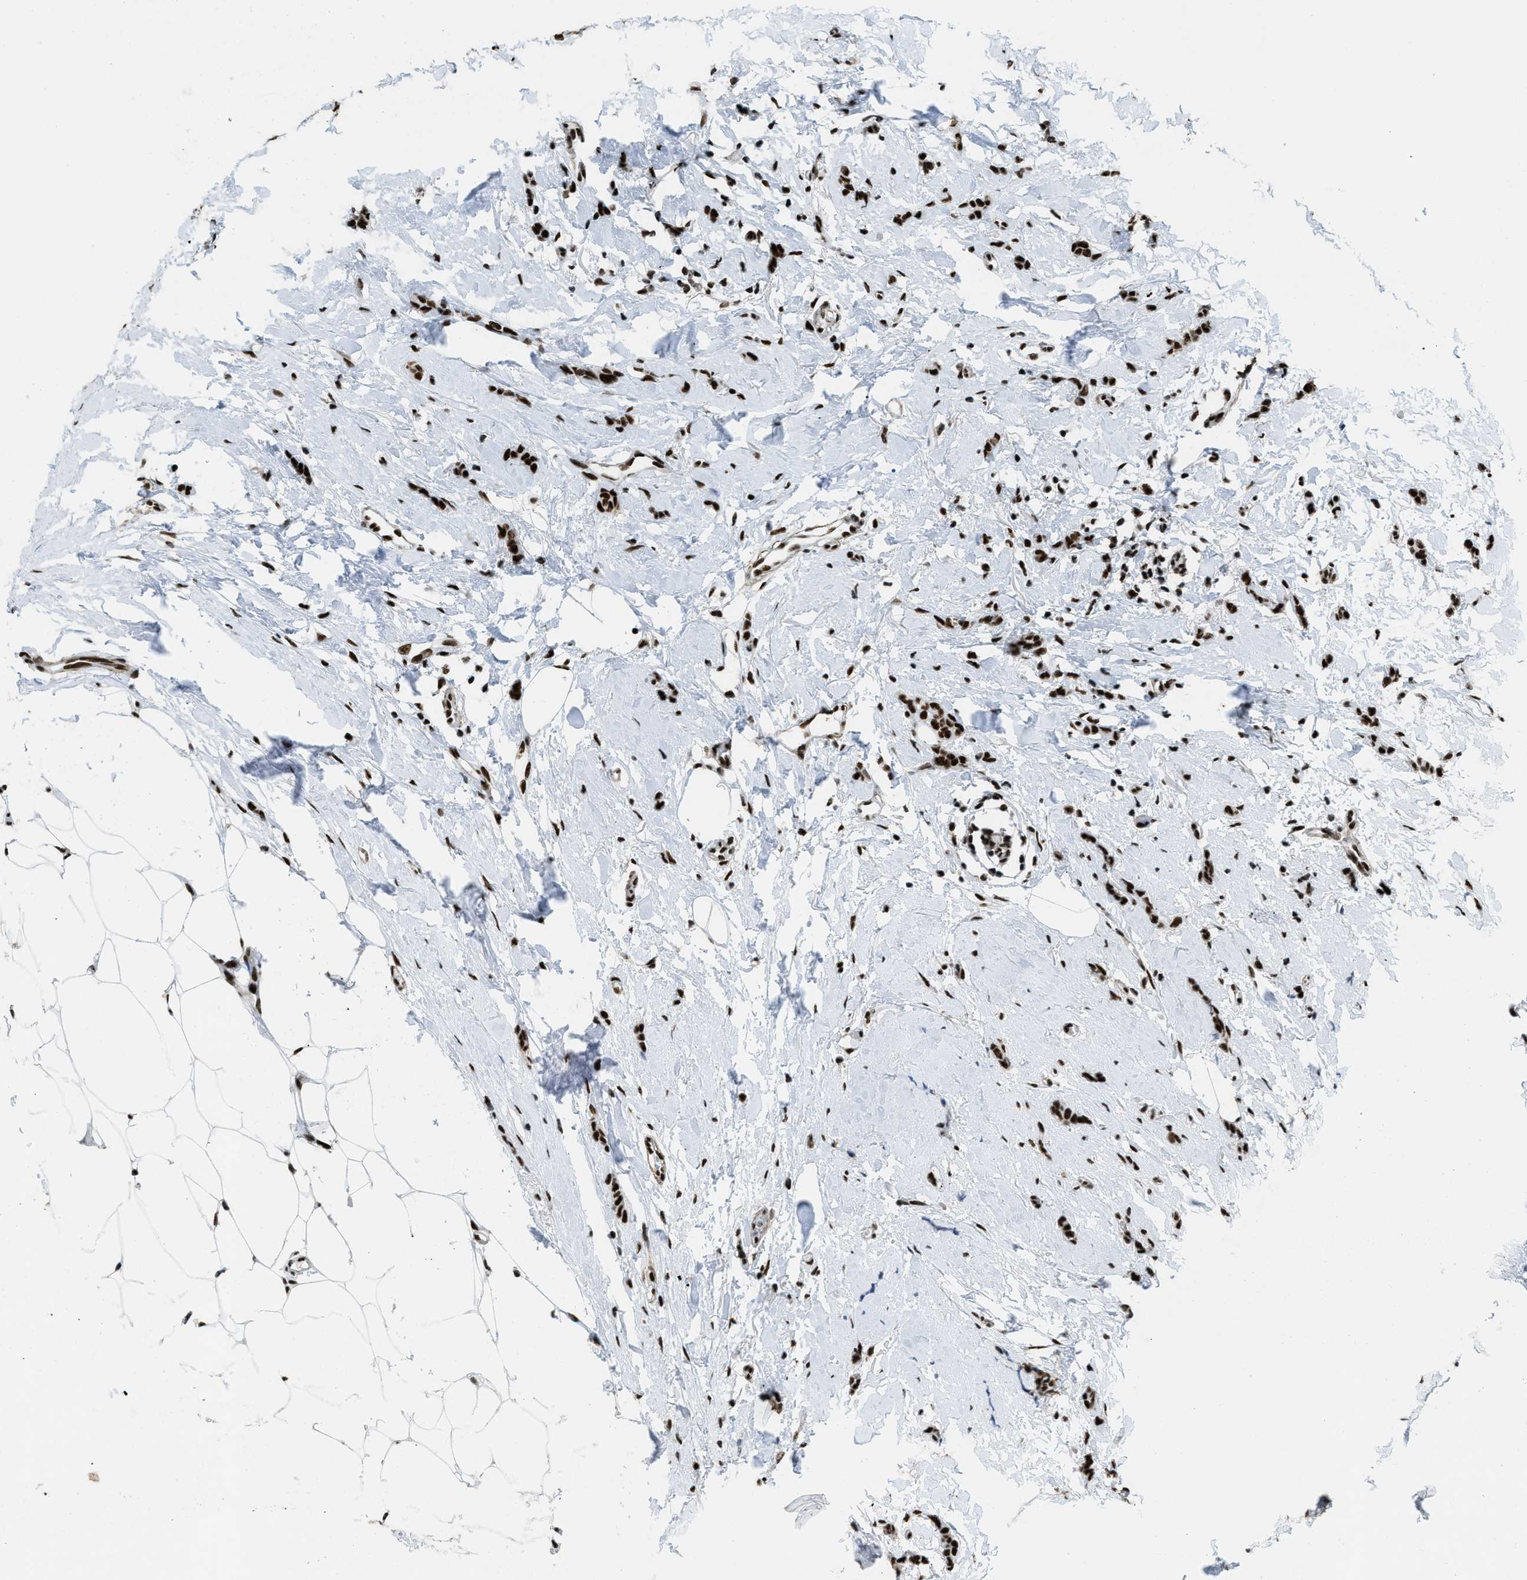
{"staining": {"intensity": "strong", "quantity": ">75%", "location": "nuclear"}, "tissue": "breast cancer", "cell_type": "Tumor cells", "image_type": "cancer", "snomed": [{"axis": "morphology", "description": "Lobular carcinoma"}, {"axis": "topography", "description": "Skin"}, {"axis": "topography", "description": "Breast"}], "caption": "About >75% of tumor cells in human breast lobular carcinoma reveal strong nuclear protein expression as visualized by brown immunohistochemical staining.", "gene": "ZNF207", "patient": {"sex": "female", "age": 46}}